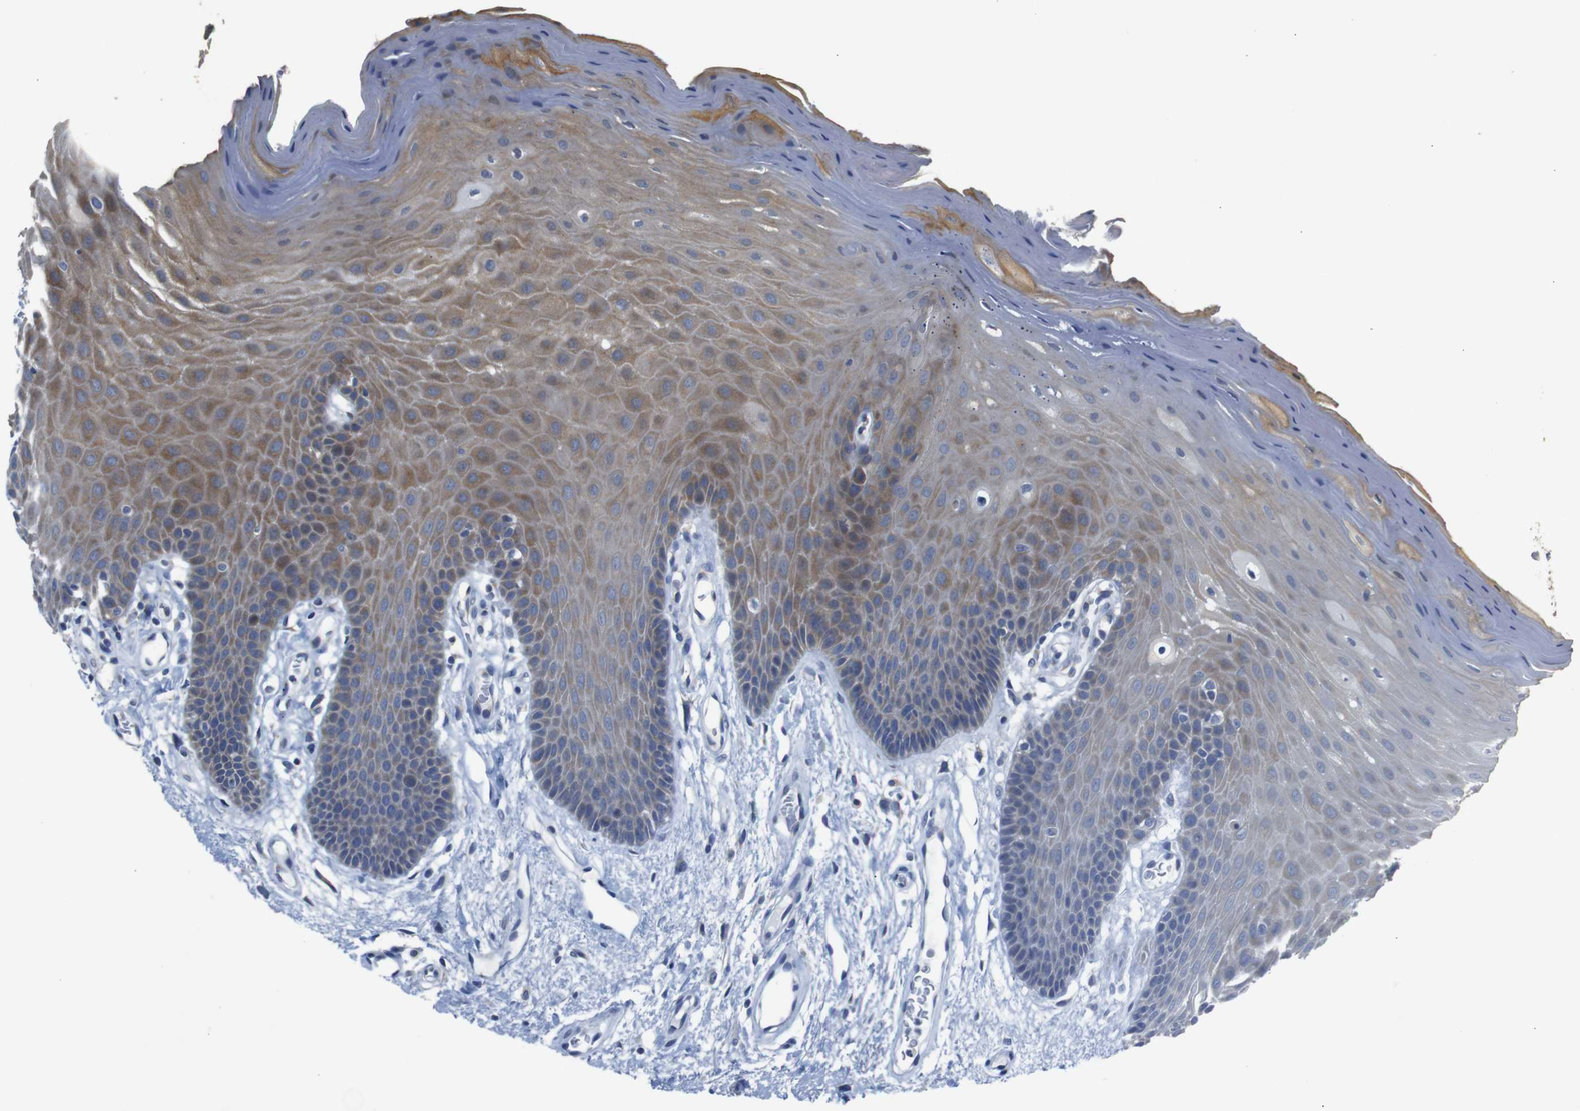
{"staining": {"intensity": "moderate", "quantity": "25%-75%", "location": "cytoplasmic/membranous"}, "tissue": "oral mucosa", "cell_type": "Squamous epithelial cells", "image_type": "normal", "snomed": [{"axis": "morphology", "description": "Normal tissue, NOS"}, {"axis": "morphology", "description": "Squamous cell carcinoma, NOS"}, {"axis": "topography", "description": "Skeletal muscle"}, {"axis": "topography", "description": "Adipose tissue"}, {"axis": "topography", "description": "Vascular tissue"}, {"axis": "topography", "description": "Oral tissue"}, {"axis": "topography", "description": "Peripheral nerve tissue"}, {"axis": "topography", "description": "Head-Neck"}], "caption": "The image reveals immunohistochemical staining of normal oral mucosa. There is moderate cytoplasmic/membranous expression is identified in approximately 25%-75% of squamous epithelial cells.", "gene": "CHST10", "patient": {"sex": "male", "age": 71}}